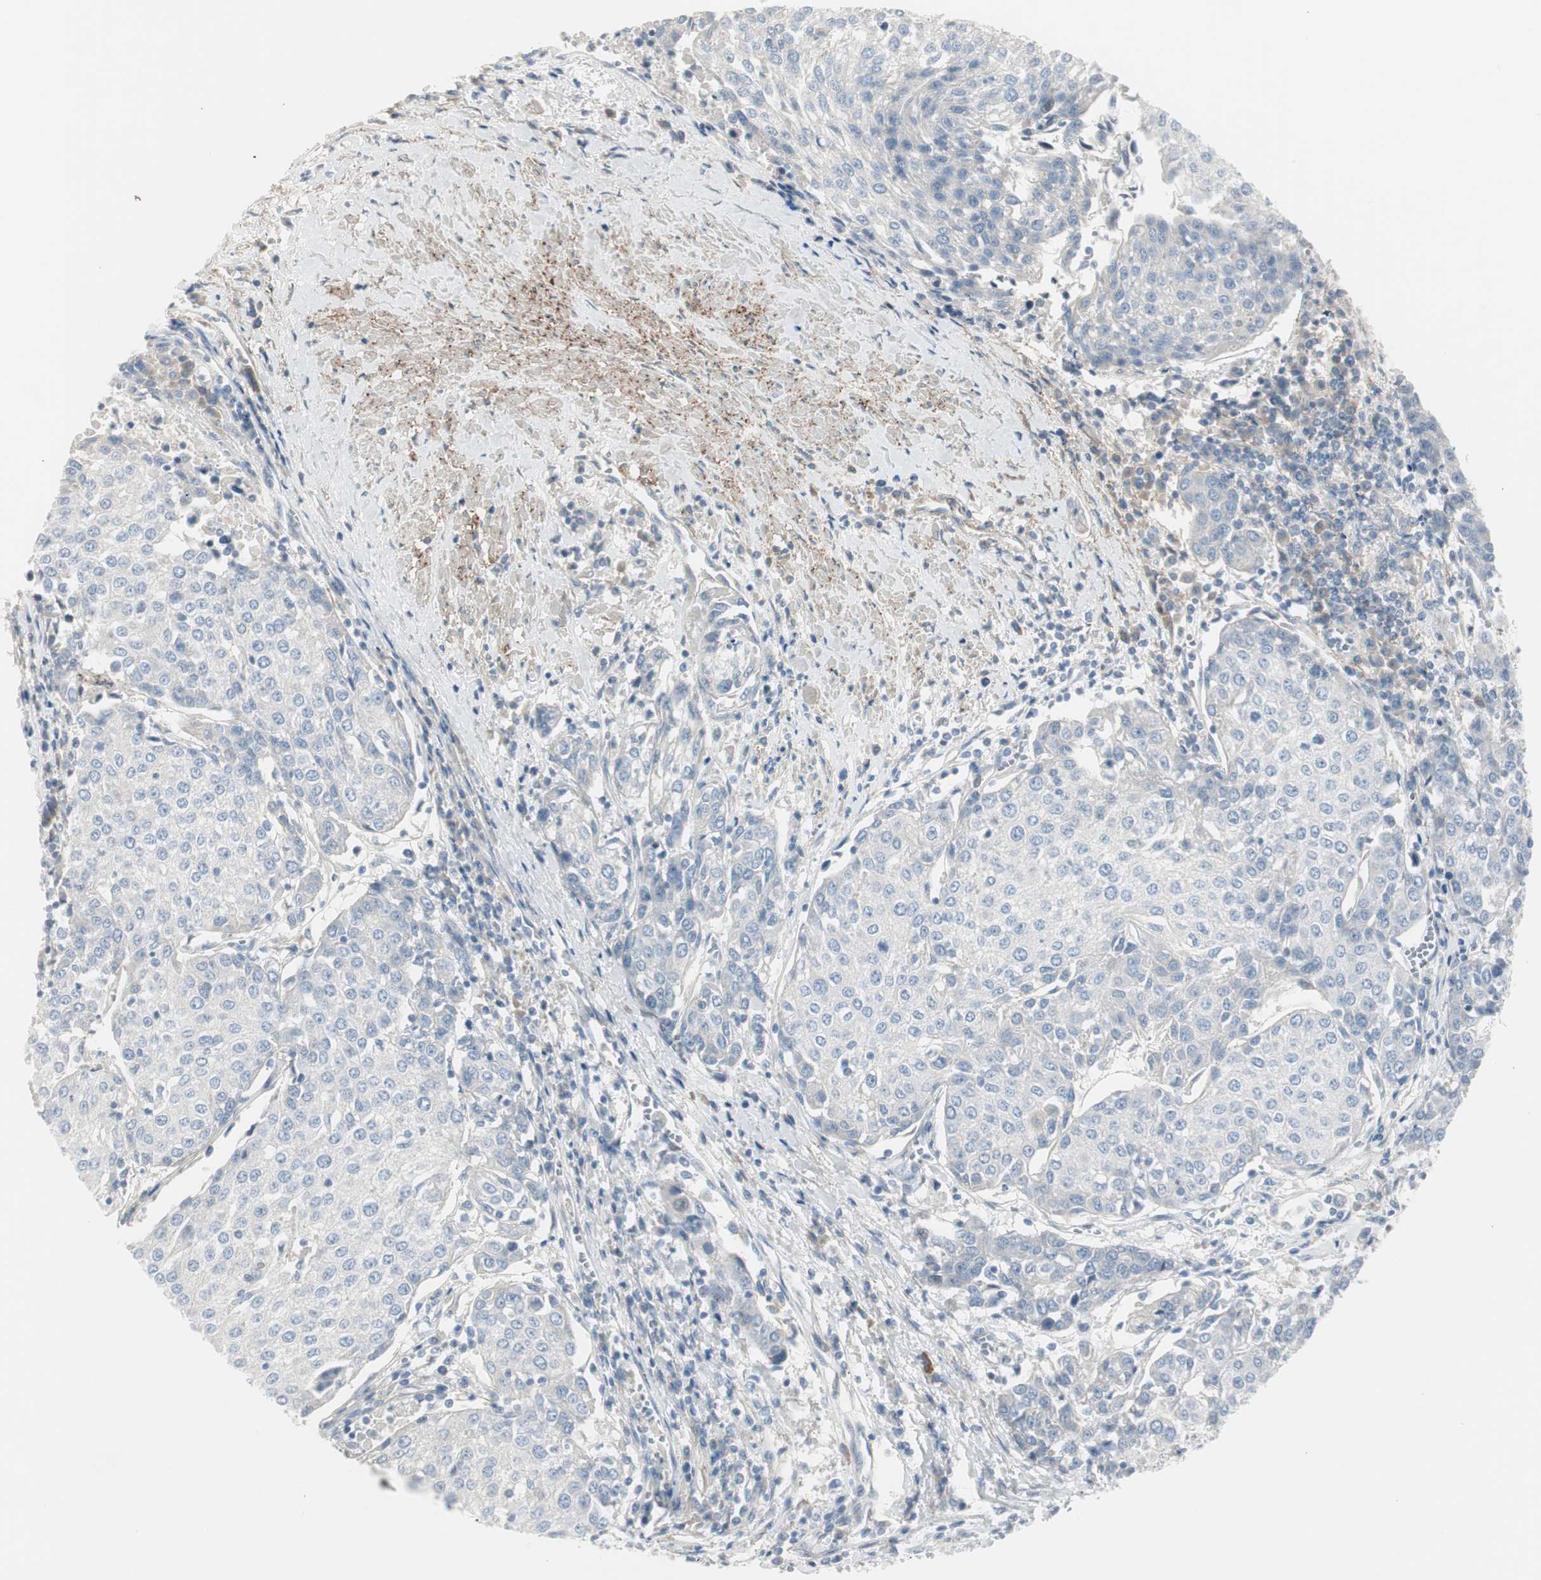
{"staining": {"intensity": "negative", "quantity": "none", "location": "none"}, "tissue": "urothelial cancer", "cell_type": "Tumor cells", "image_type": "cancer", "snomed": [{"axis": "morphology", "description": "Urothelial carcinoma, High grade"}, {"axis": "topography", "description": "Urinary bladder"}], "caption": "Immunohistochemical staining of human urothelial cancer shows no significant positivity in tumor cells.", "gene": "CACNA2D1", "patient": {"sex": "female", "age": 85}}